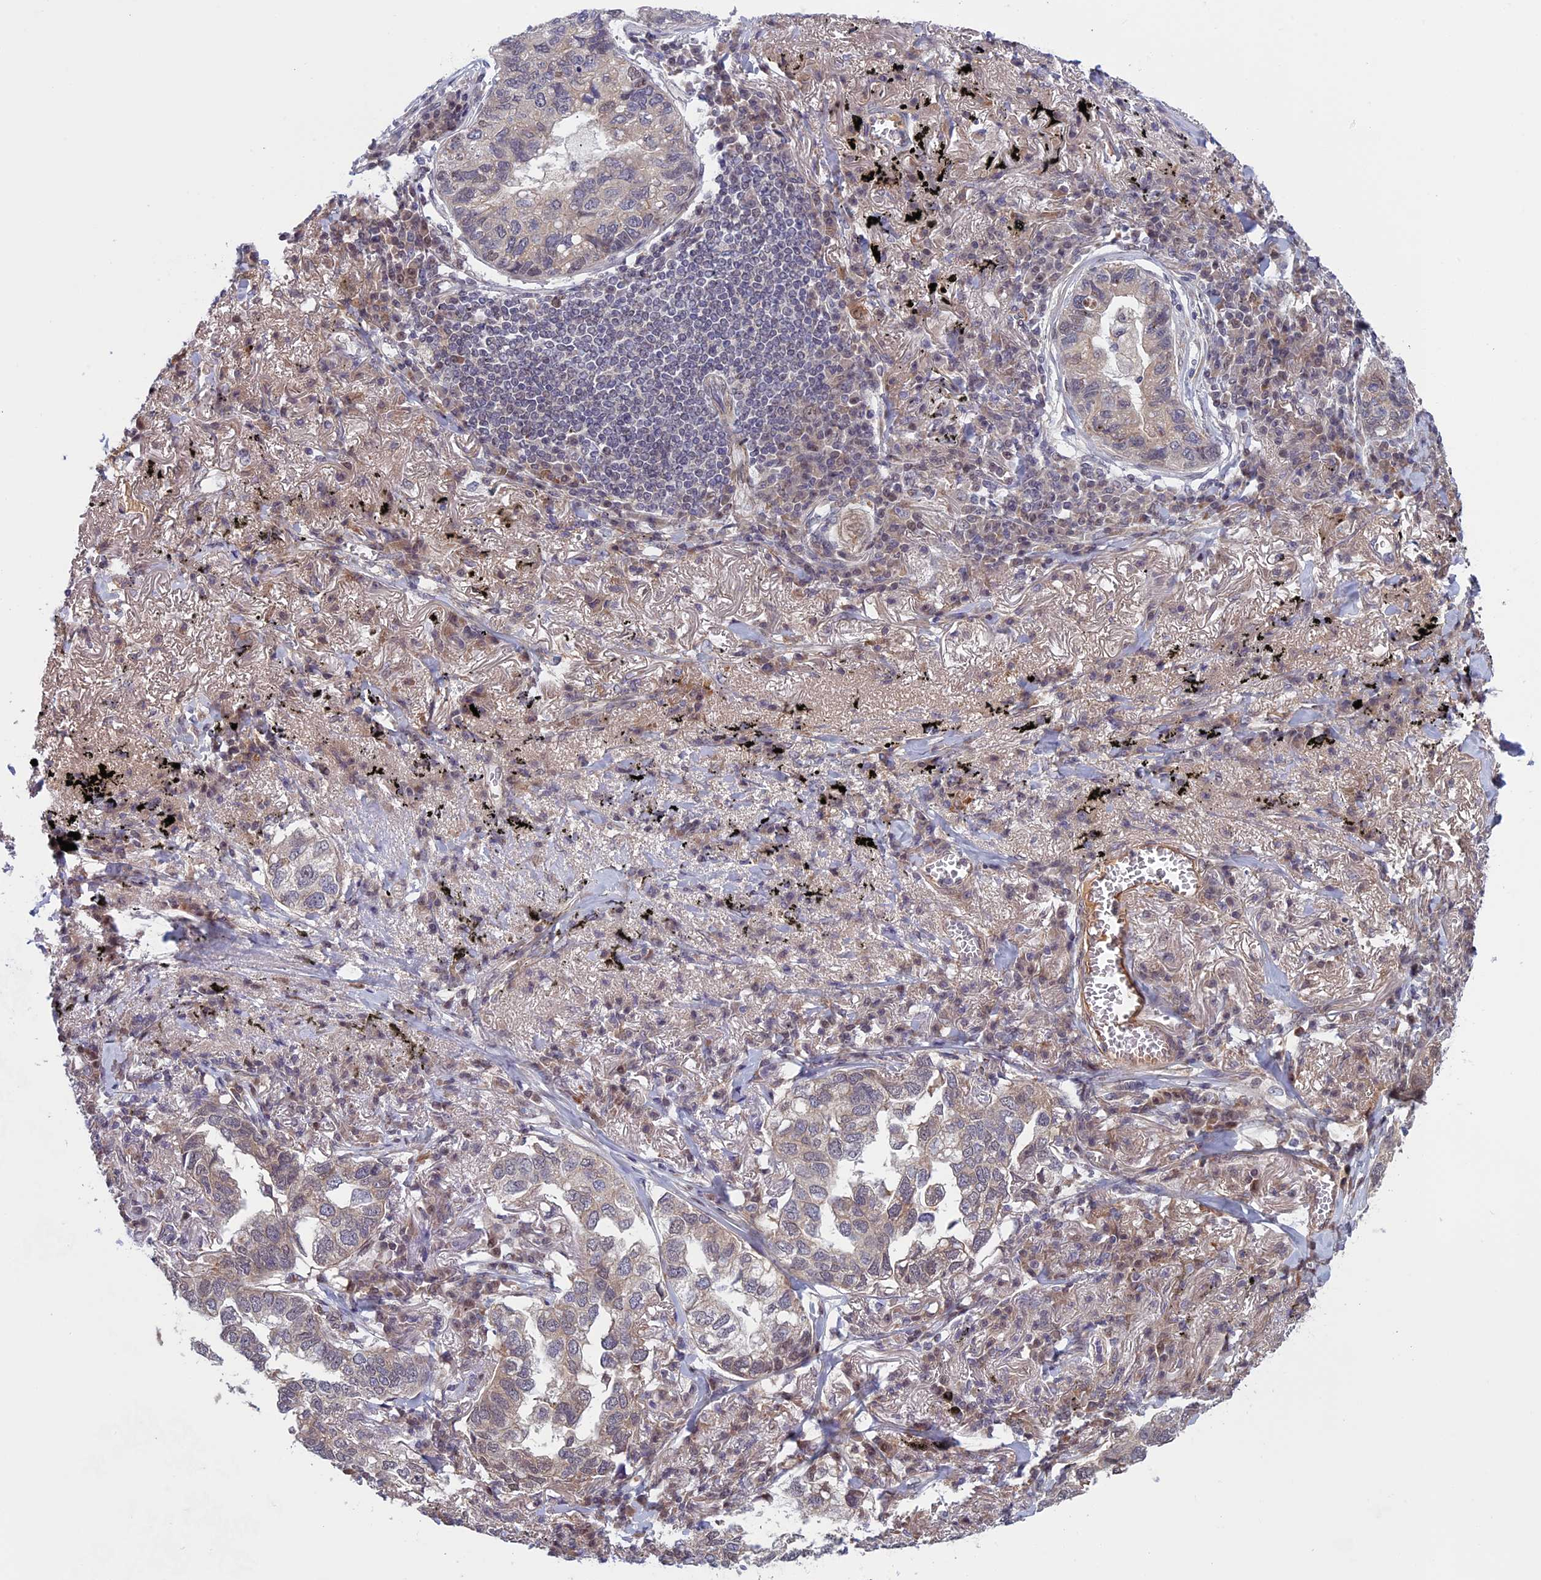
{"staining": {"intensity": "weak", "quantity": "<25%", "location": "cytoplasmic/membranous"}, "tissue": "lung cancer", "cell_type": "Tumor cells", "image_type": "cancer", "snomed": [{"axis": "morphology", "description": "Adenocarcinoma, NOS"}, {"axis": "topography", "description": "Lung"}], "caption": "There is no significant positivity in tumor cells of lung cancer.", "gene": "FADS1", "patient": {"sex": "male", "age": 65}}